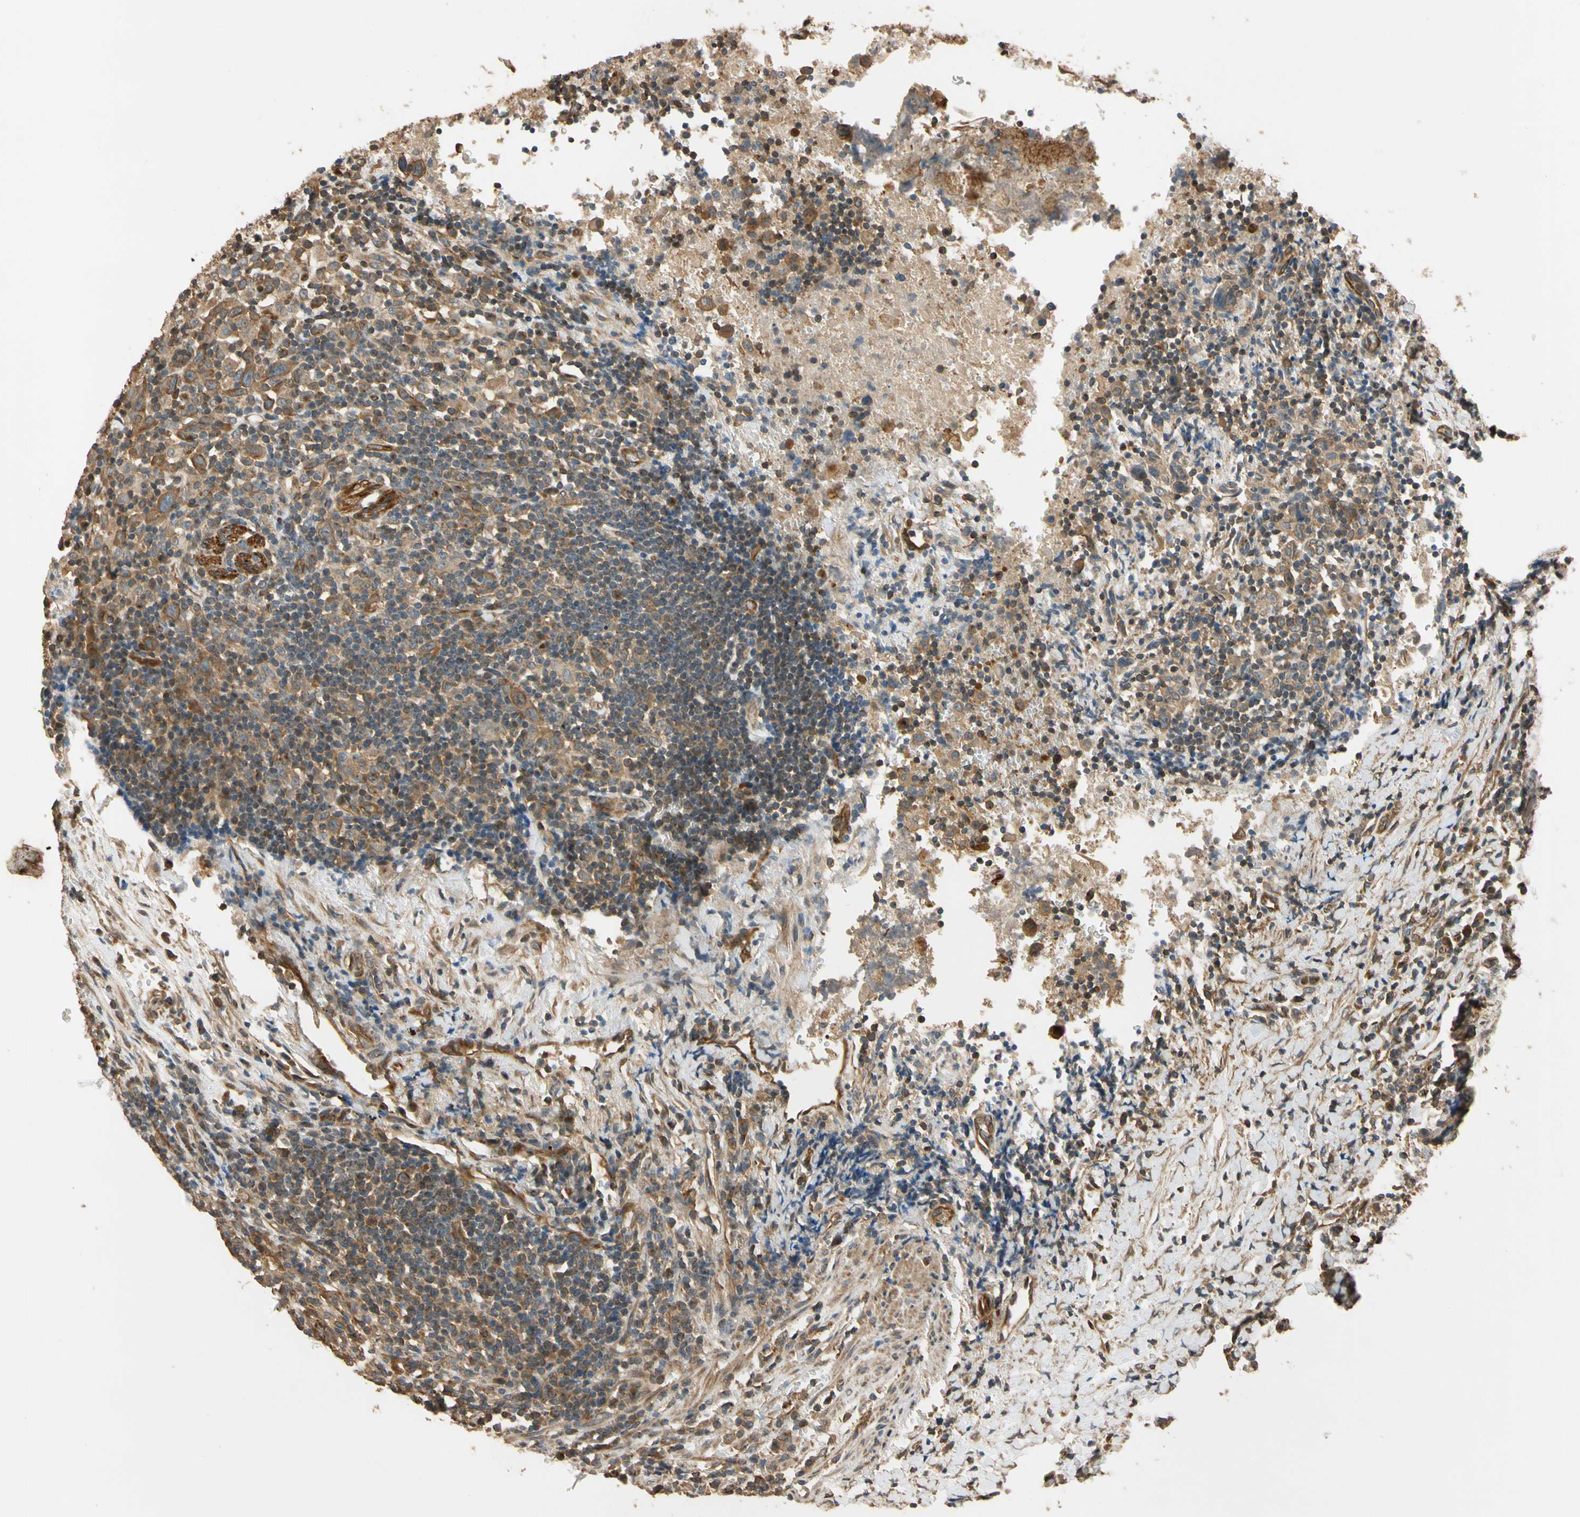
{"staining": {"intensity": "strong", "quantity": ">75%", "location": "cytoplasmic/membranous"}, "tissue": "urothelial cancer", "cell_type": "Tumor cells", "image_type": "cancer", "snomed": [{"axis": "morphology", "description": "Urothelial carcinoma, High grade"}, {"axis": "topography", "description": "Urinary bladder"}], "caption": "DAB immunohistochemical staining of human urothelial cancer shows strong cytoplasmic/membranous protein positivity in about >75% of tumor cells.", "gene": "MGRN1", "patient": {"sex": "male", "age": 61}}